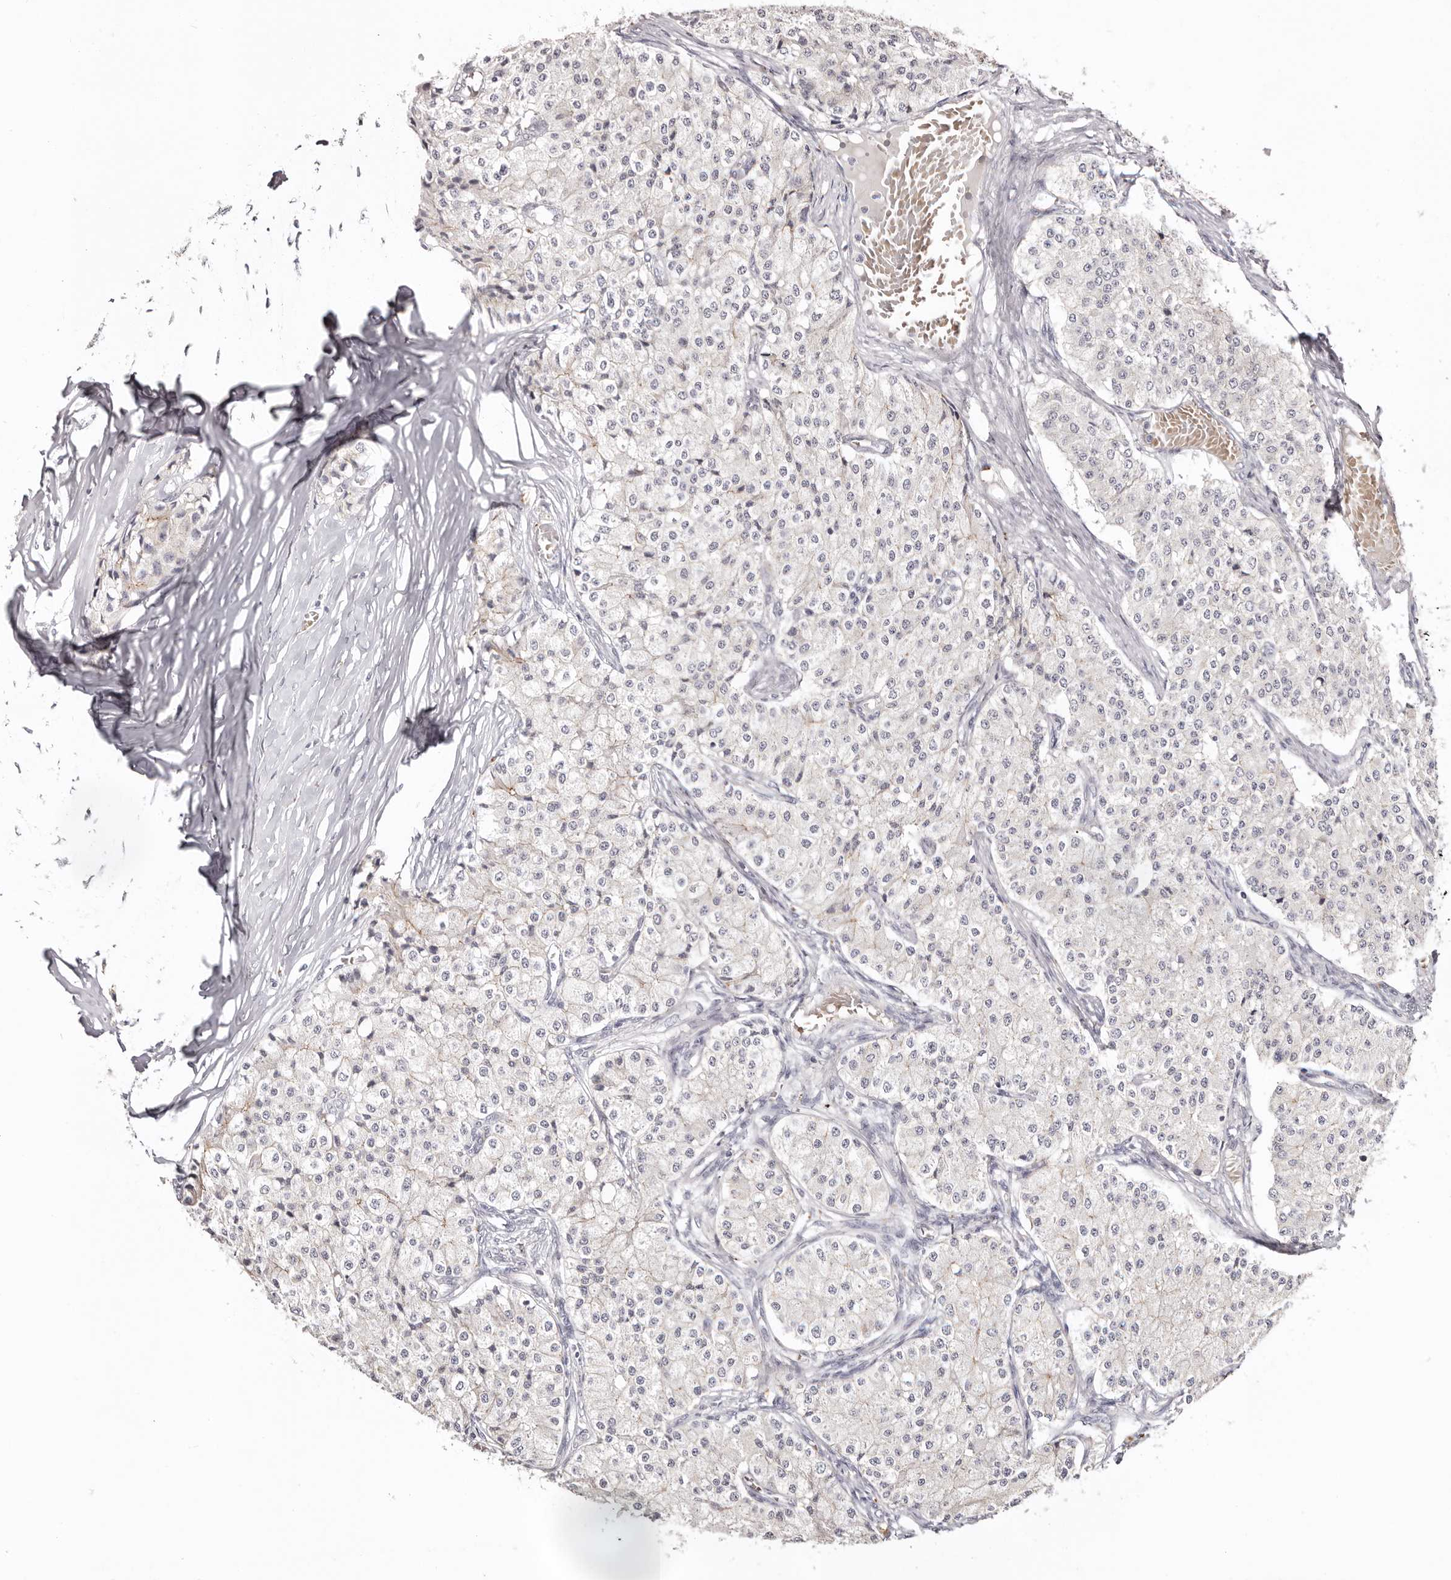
{"staining": {"intensity": "negative", "quantity": "none", "location": "none"}, "tissue": "carcinoid", "cell_type": "Tumor cells", "image_type": "cancer", "snomed": [{"axis": "morphology", "description": "Carcinoid, malignant, NOS"}, {"axis": "topography", "description": "Colon"}], "caption": "High magnification brightfield microscopy of malignant carcinoid stained with DAB (brown) and counterstained with hematoxylin (blue): tumor cells show no significant expression.", "gene": "PCDHB6", "patient": {"sex": "female", "age": 52}}